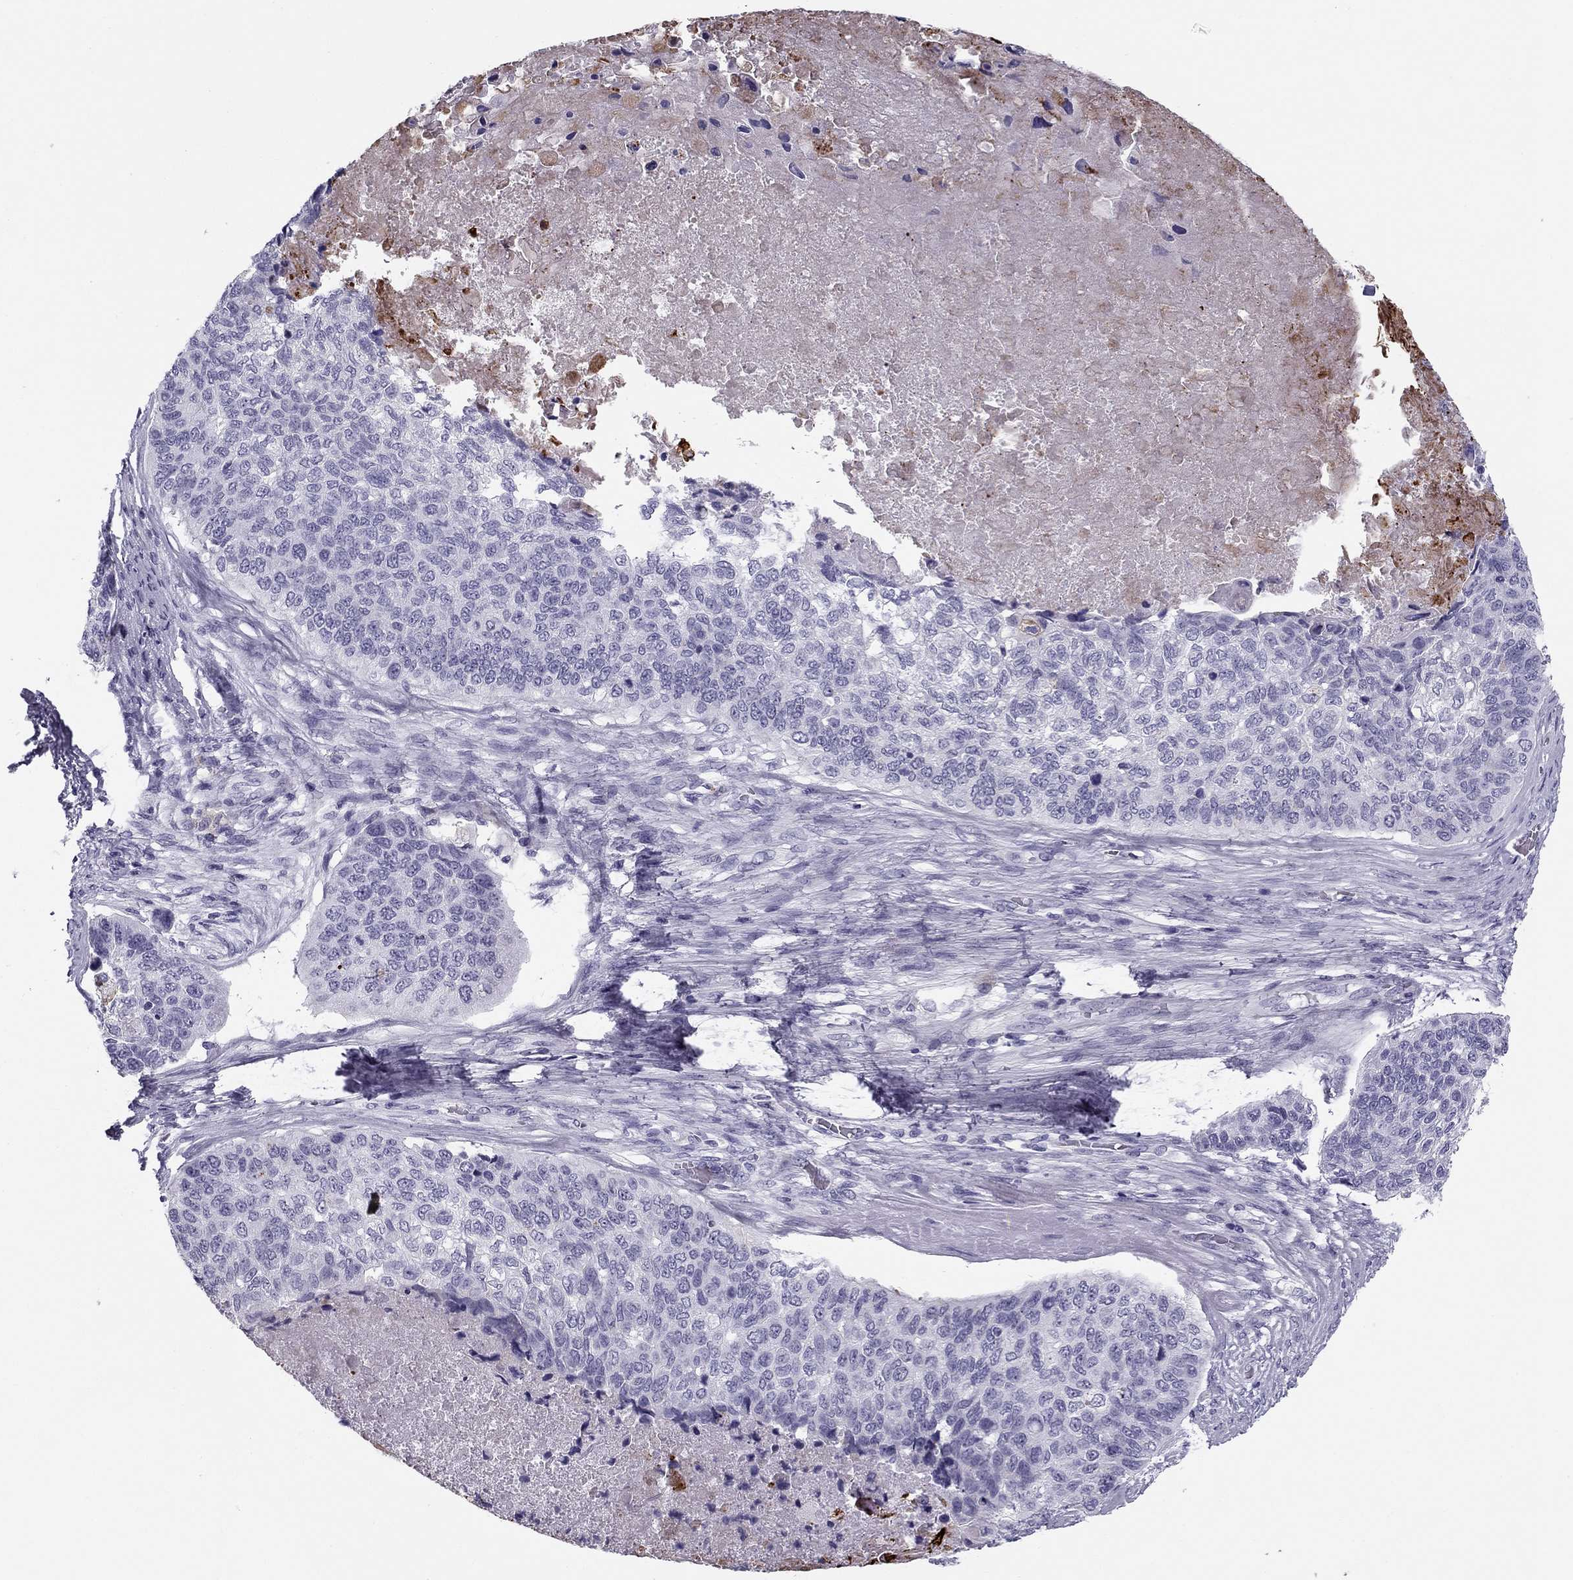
{"staining": {"intensity": "negative", "quantity": "none", "location": "none"}, "tissue": "lung cancer", "cell_type": "Tumor cells", "image_type": "cancer", "snomed": [{"axis": "morphology", "description": "Squamous cell carcinoma, NOS"}, {"axis": "topography", "description": "Lung"}], "caption": "Immunohistochemistry (IHC) photomicrograph of neoplastic tissue: lung squamous cell carcinoma stained with DAB reveals no significant protein staining in tumor cells. The staining was performed using DAB (3,3'-diaminobenzidine) to visualize the protein expression in brown, while the nuclei were stained in blue with hematoxylin (Magnification: 20x).", "gene": "MC5R", "patient": {"sex": "male", "age": 69}}